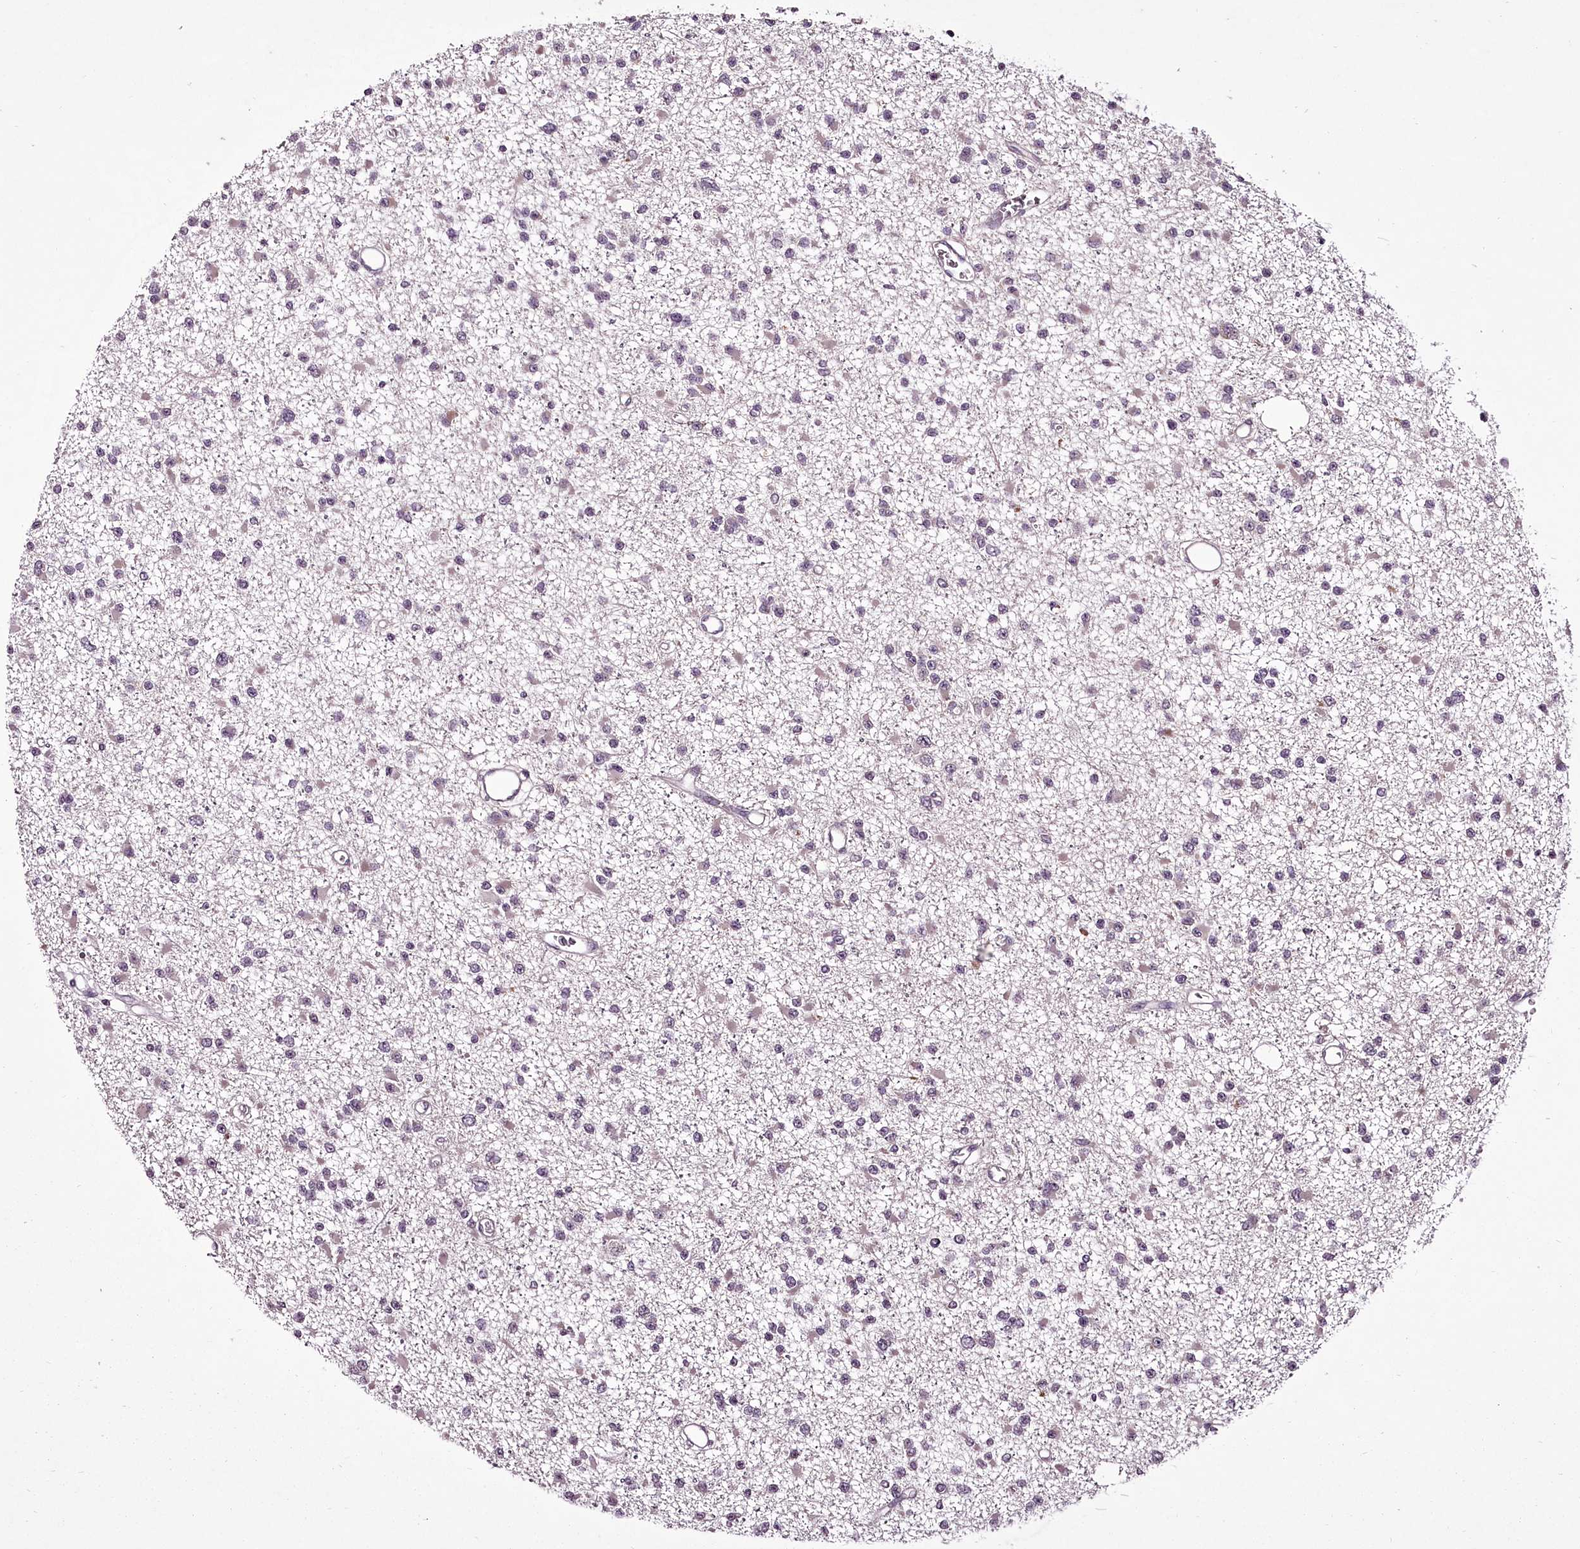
{"staining": {"intensity": "negative", "quantity": "none", "location": "none"}, "tissue": "glioma", "cell_type": "Tumor cells", "image_type": "cancer", "snomed": [{"axis": "morphology", "description": "Glioma, malignant, Low grade"}, {"axis": "topography", "description": "Brain"}], "caption": "Immunohistochemistry (IHC) of human glioma shows no expression in tumor cells.", "gene": "ADRA1D", "patient": {"sex": "female", "age": 22}}